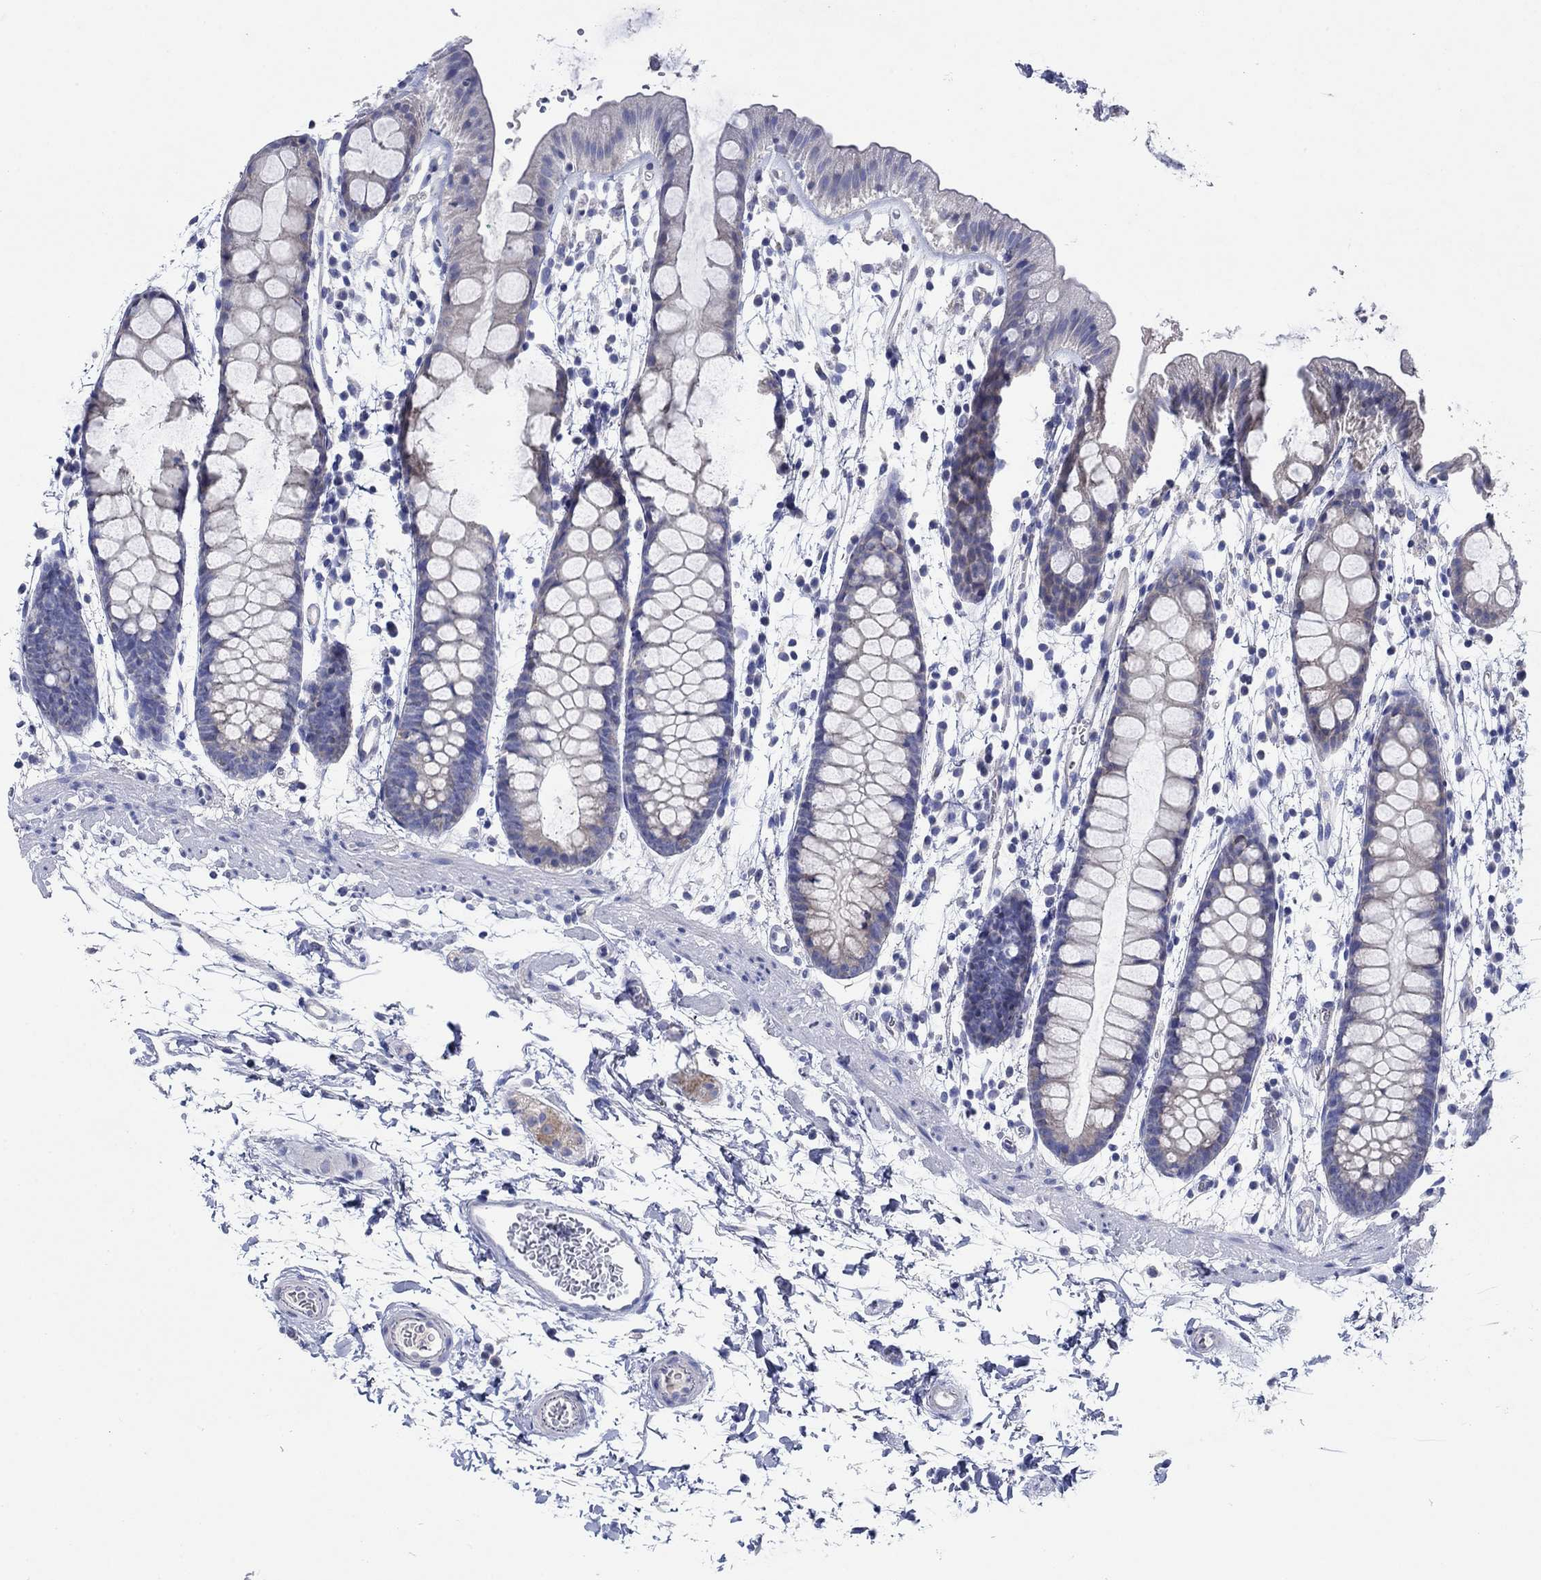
{"staining": {"intensity": "negative", "quantity": "none", "location": "none"}, "tissue": "rectum", "cell_type": "Glandular cells", "image_type": "normal", "snomed": [{"axis": "morphology", "description": "Normal tissue, NOS"}, {"axis": "topography", "description": "Rectum"}], "caption": "A high-resolution image shows immunohistochemistry (IHC) staining of benign rectum, which reveals no significant staining in glandular cells. (IHC, brightfield microscopy, high magnification).", "gene": "ENSG00000251537", "patient": {"sex": "male", "age": 57}}